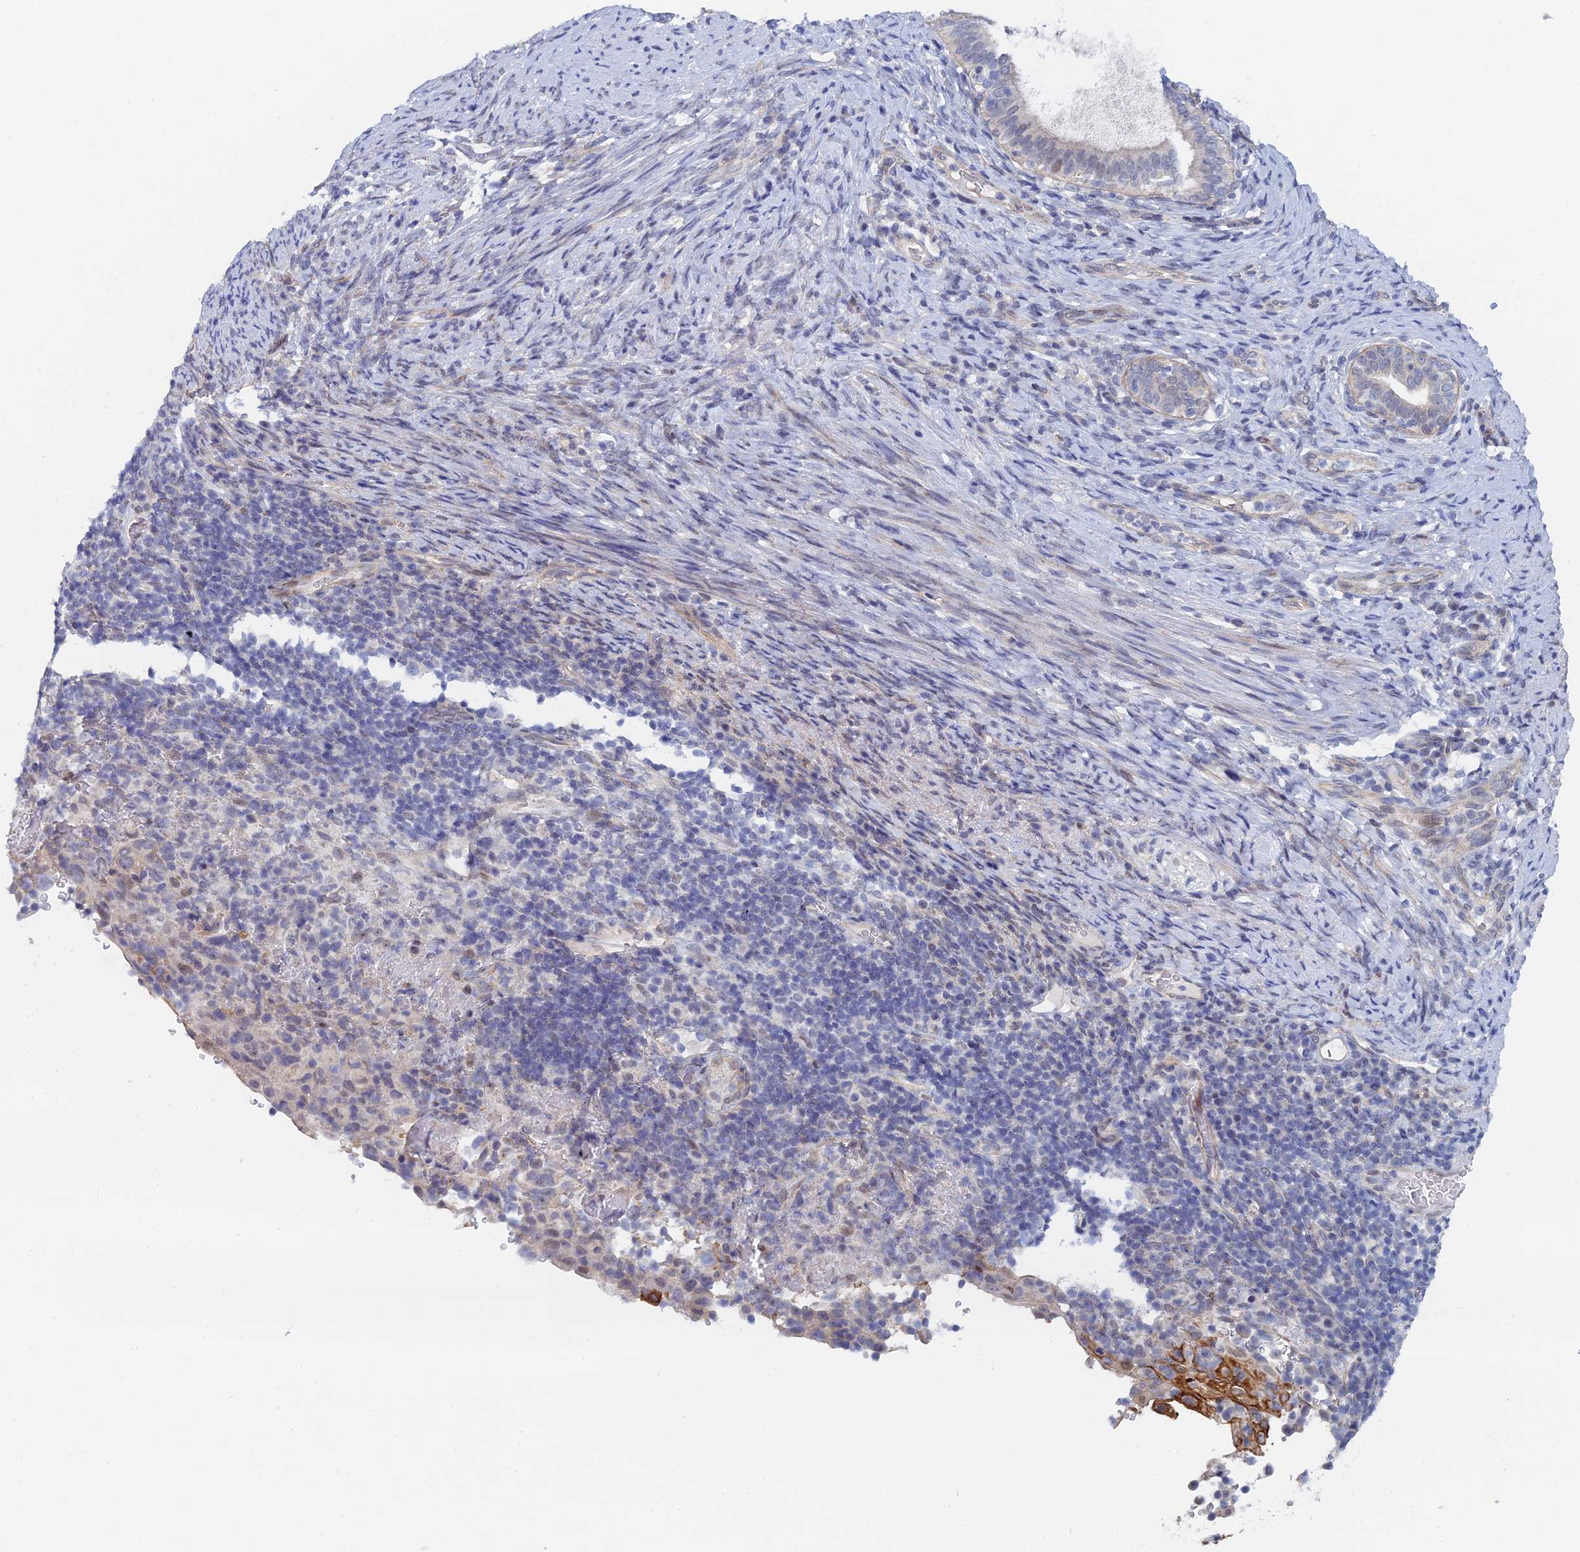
{"staining": {"intensity": "strong", "quantity": "<25%", "location": "cytoplasmic/membranous"}, "tissue": "cervical cancer", "cell_type": "Tumor cells", "image_type": "cancer", "snomed": [{"axis": "morphology", "description": "Squamous cell carcinoma, NOS"}, {"axis": "topography", "description": "Cervix"}], "caption": "The histopathology image shows staining of cervical squamous cell carcinoma, revealing strong cytoplasmic/membranous protein positivity (brown color) within tumor cells. The staining was performed using DAB (3,3'-diaminobenzidine), with brown indicating positive protein expression. Nuclei are stained blue with hematoxylin.", "gene": "GMNC", "patient": {"sex": "female", "age": 52}}